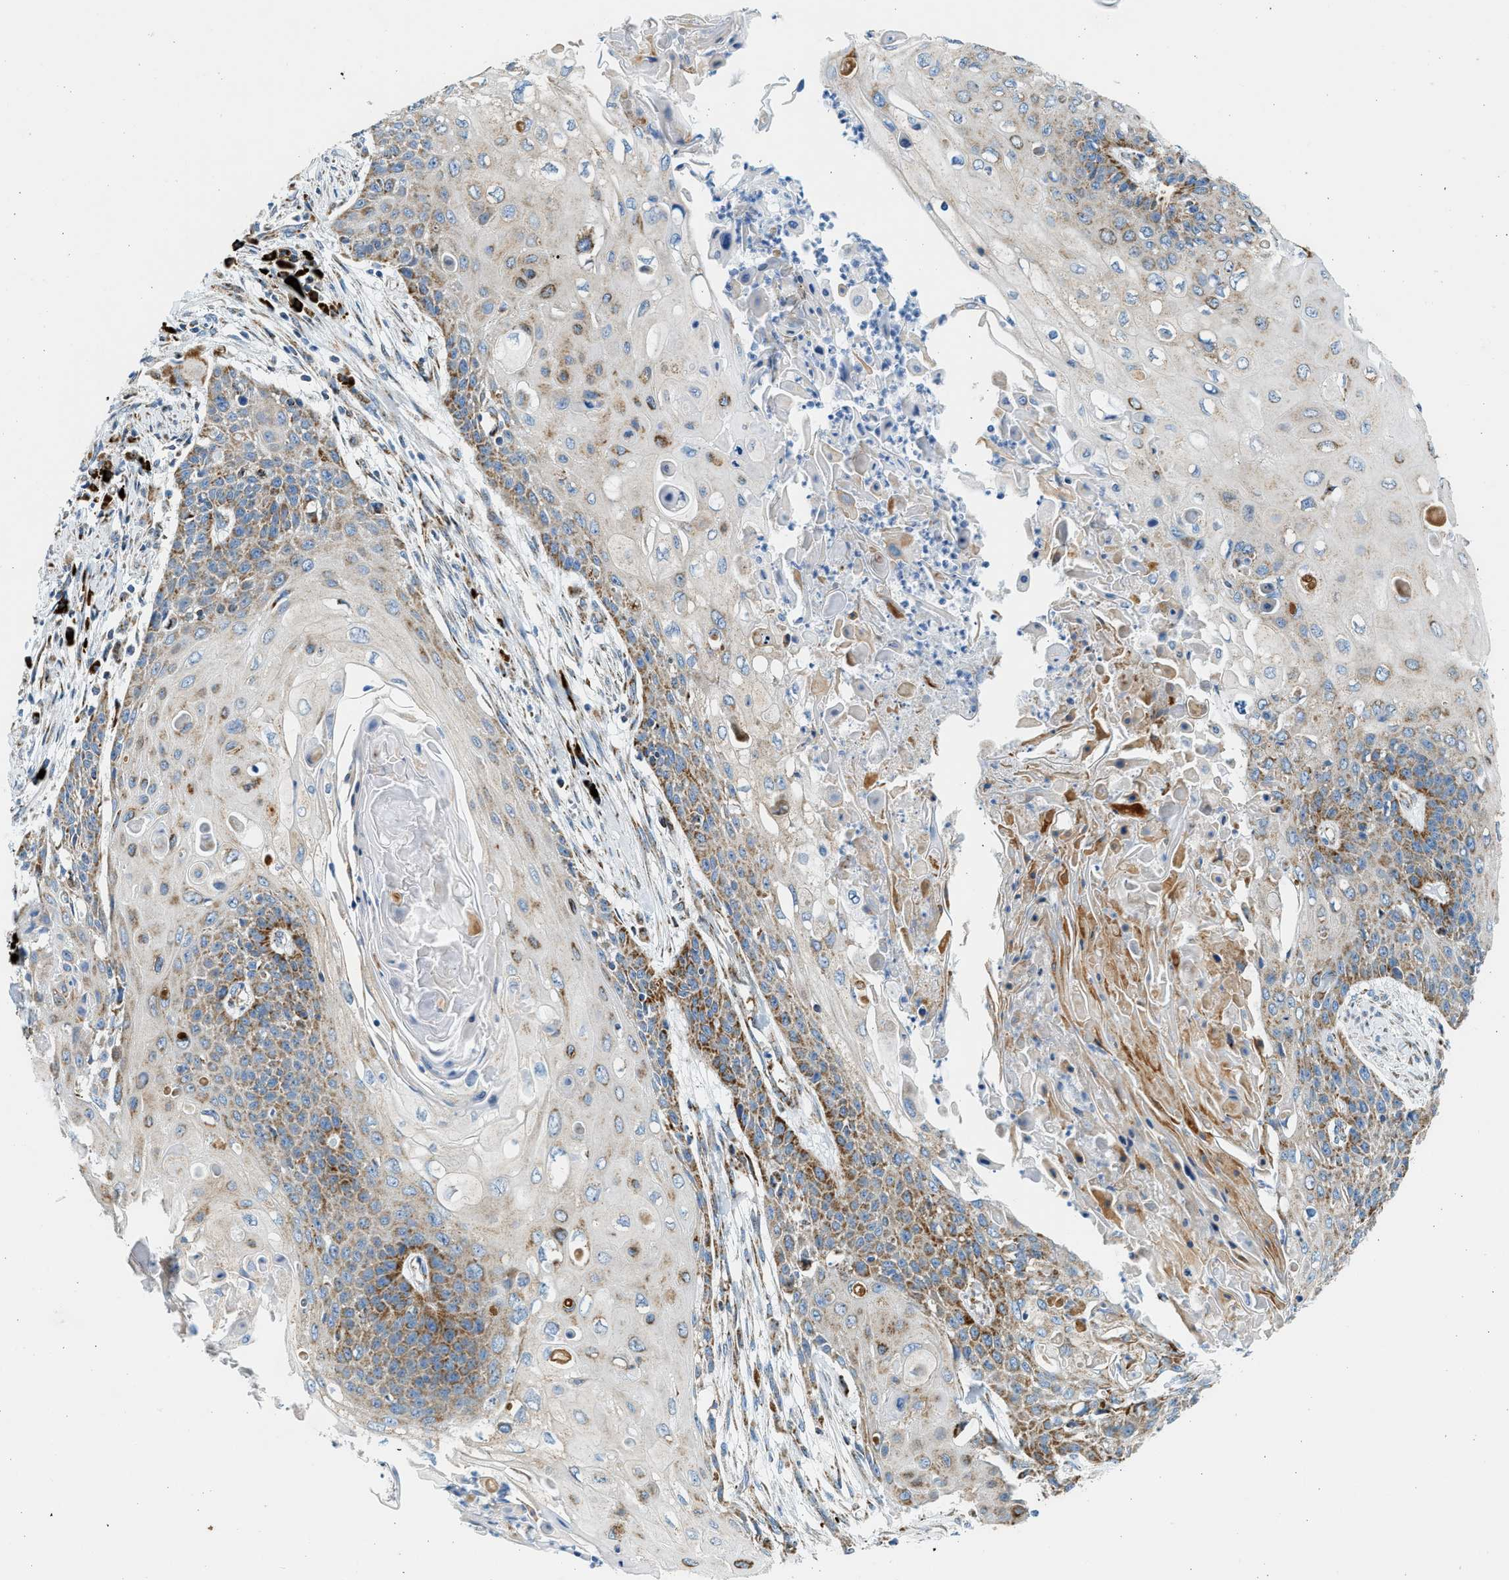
{"staining": {"intensity": "strong", "quantity": "<25%", "location": "cytoplasmic/membranous"}, "tissue": "cervical cancer", "cell_type": "Tumor cells", "image_type": "cancer", "snomed": [{"axis": "morphology", "description": "Squamous cell carcinoma, NOS"}, {"axis": "topography", "description": "Cervix"}], "caption": "Cervical squamous cell carcinoma stained with DAB IHC demonstrates medium levels of strong cytoplasmic/membranous positivity in approximately <25% of tumor cells.", "gene": "KCNMB3", "patient": {"sex": "female", "age": 39}}